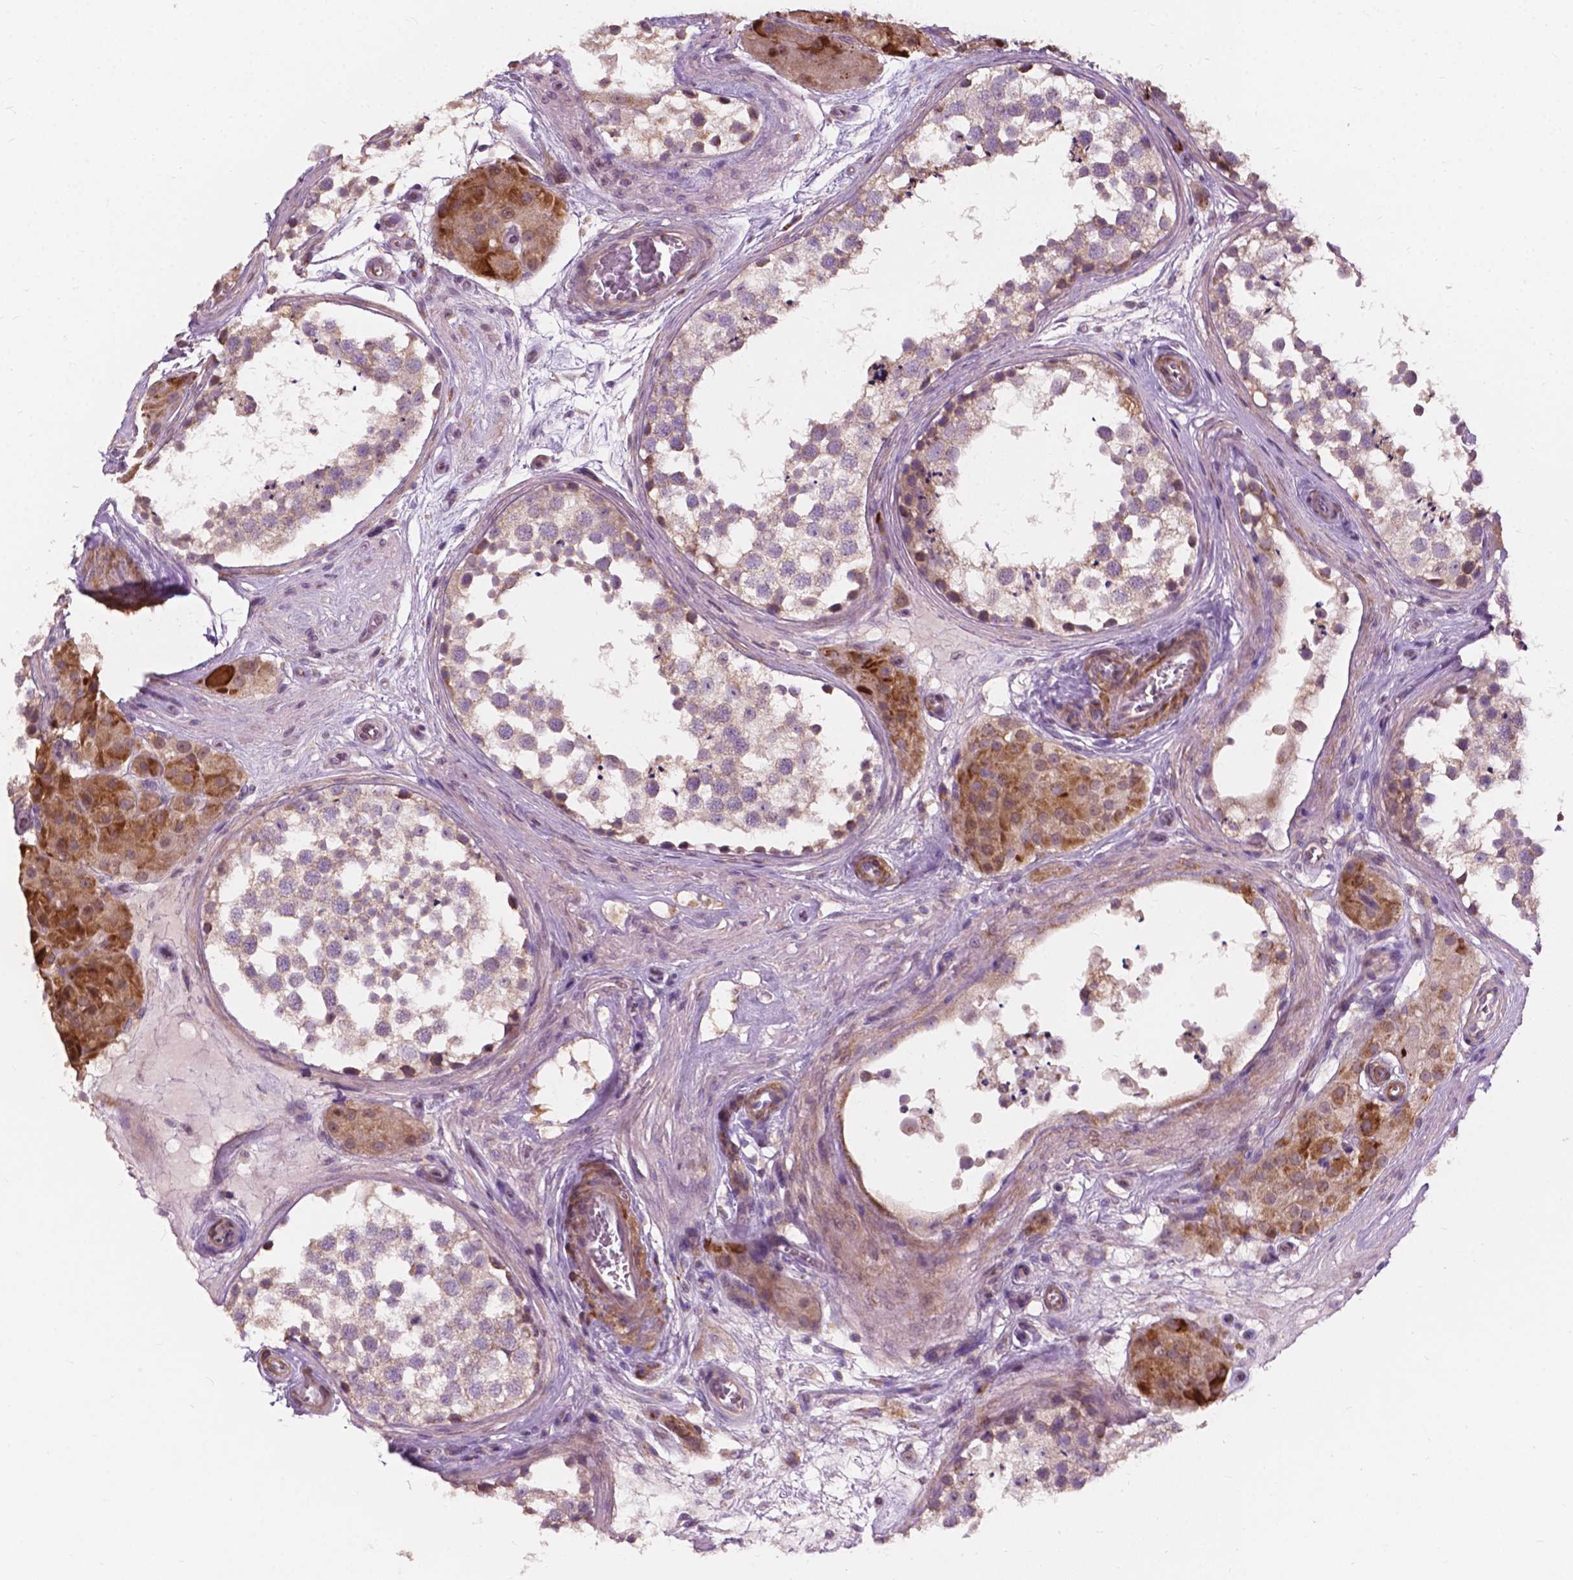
{"staining": {"intensity": "weak", "quantity": "25%-75%", "location": "cytoplasmic/membranous"}, "tissue": "testis", "cell_type": "Cells in seminiferous ducts", "image_type": "normal", "snomed": [{"axis": "morphology", "description": "Normal tissue, NOS"}, {"axis": "morphology", "description": "Seminoma, NOS"}, {"axis": "topography", "description": "Testis"}], "caption": "Benign testis was stained to show a protein in brown. There is low levels of weak cytoplasmic/membranous expression in approximately 25%-75% of cells in seminiferous ducts.", "gene": "NDUFA10", "patient": {"sex": "male", "age": 65}}